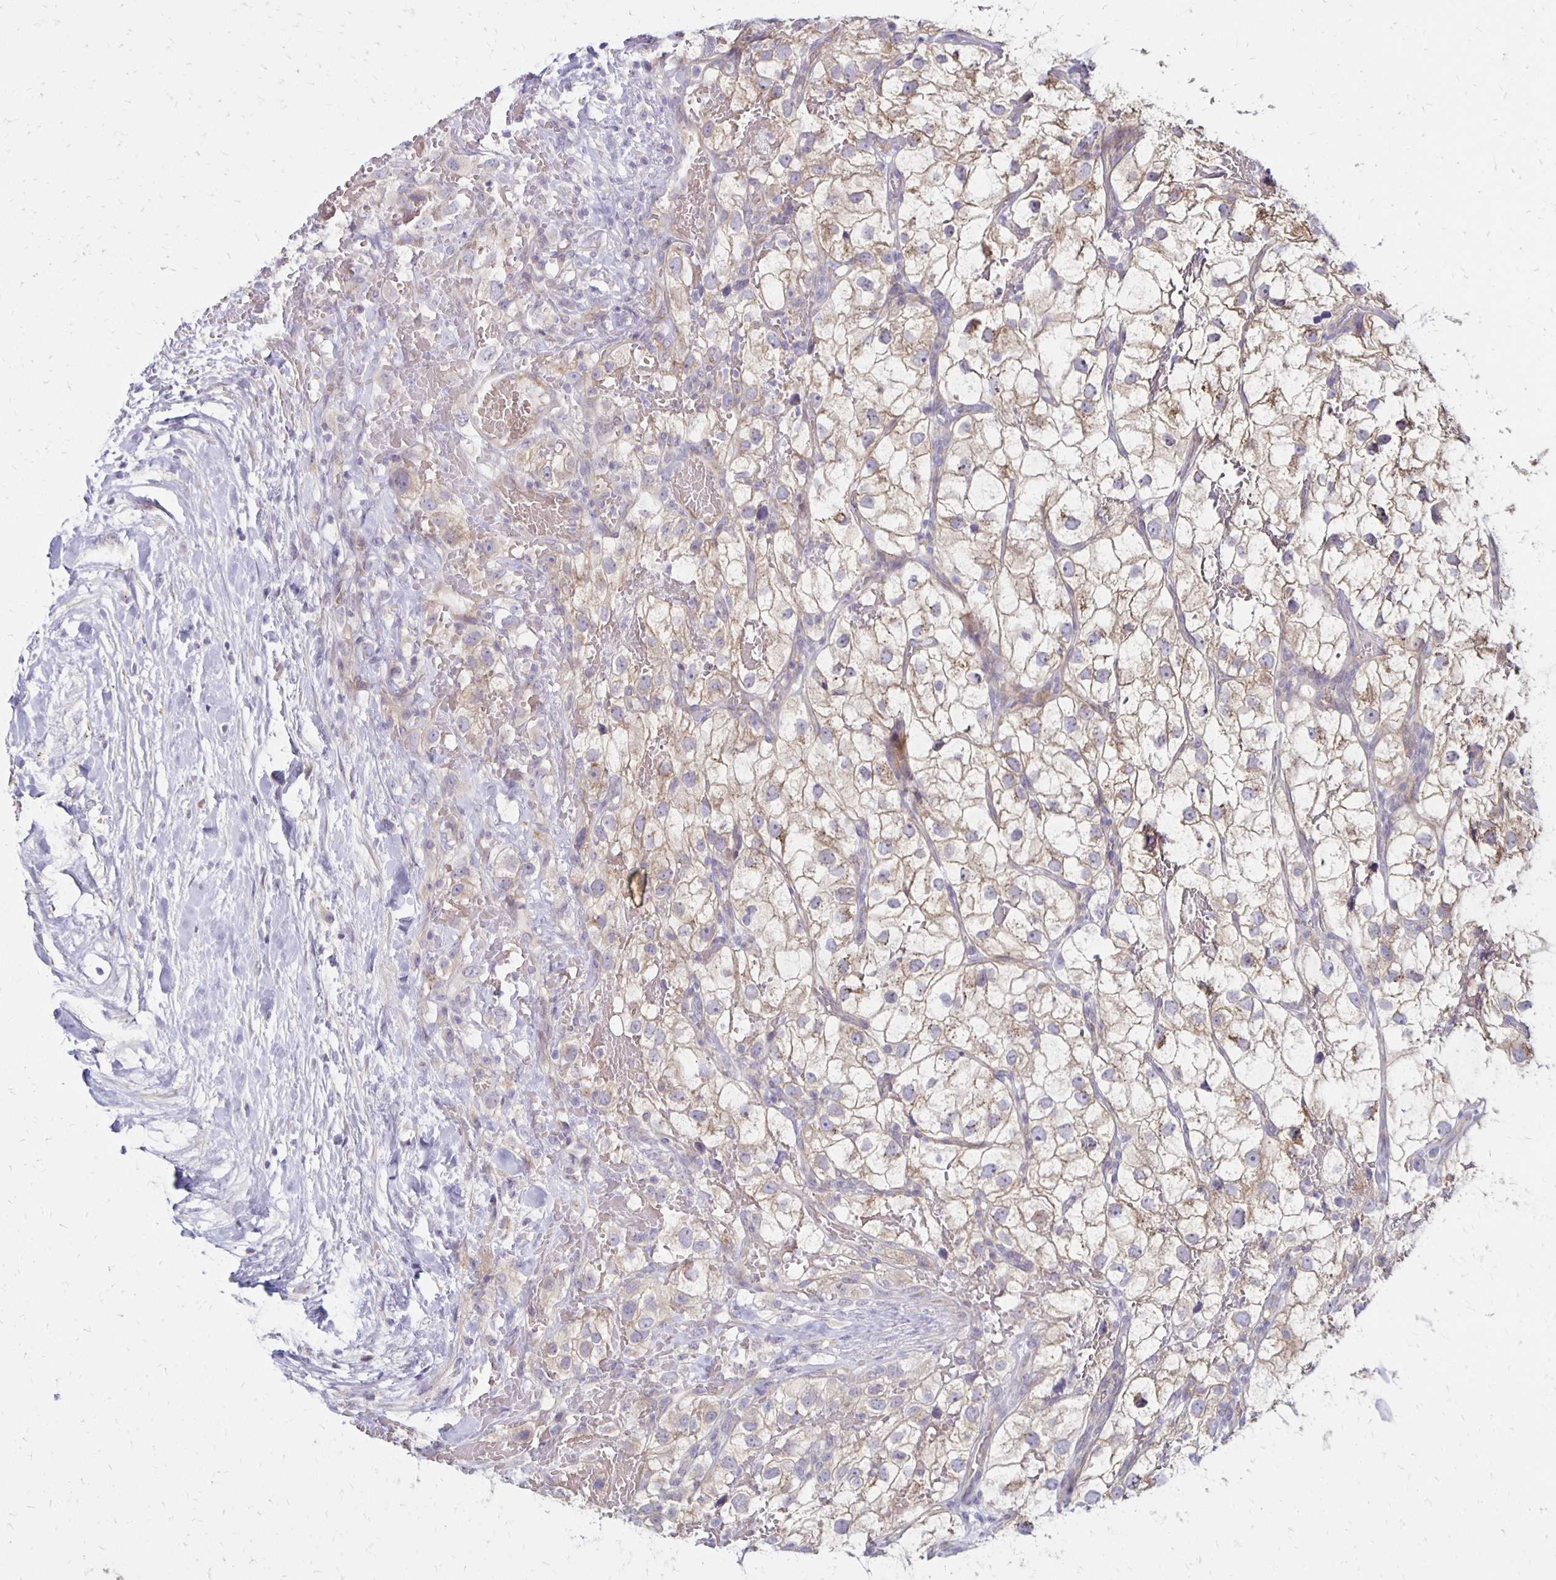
{"staining": {"intensity": "weak", "quantity": "25%-75%", "location": "cytoplasmic/membranous"}, "tissue": "renal cancer", "cell_type": "Tumor cells", "image_type": "cancer", "snomed": [{"axis": "morphology", "description": "Adenocarcinoma, NOS"}, {"axis": "topography", "description": "Kidney"}], "caption": "This photomicrograph displays adenocarcinoma (renal) stained with immunohistochemistry to label a protein in brown. The cytoplasmic/membranous of tumor cells show weak positivity for the protein. Nuclei are counter-stained blue.", "gene": "KATNBL1", "patient": {"sex": "male", "age": 59}}